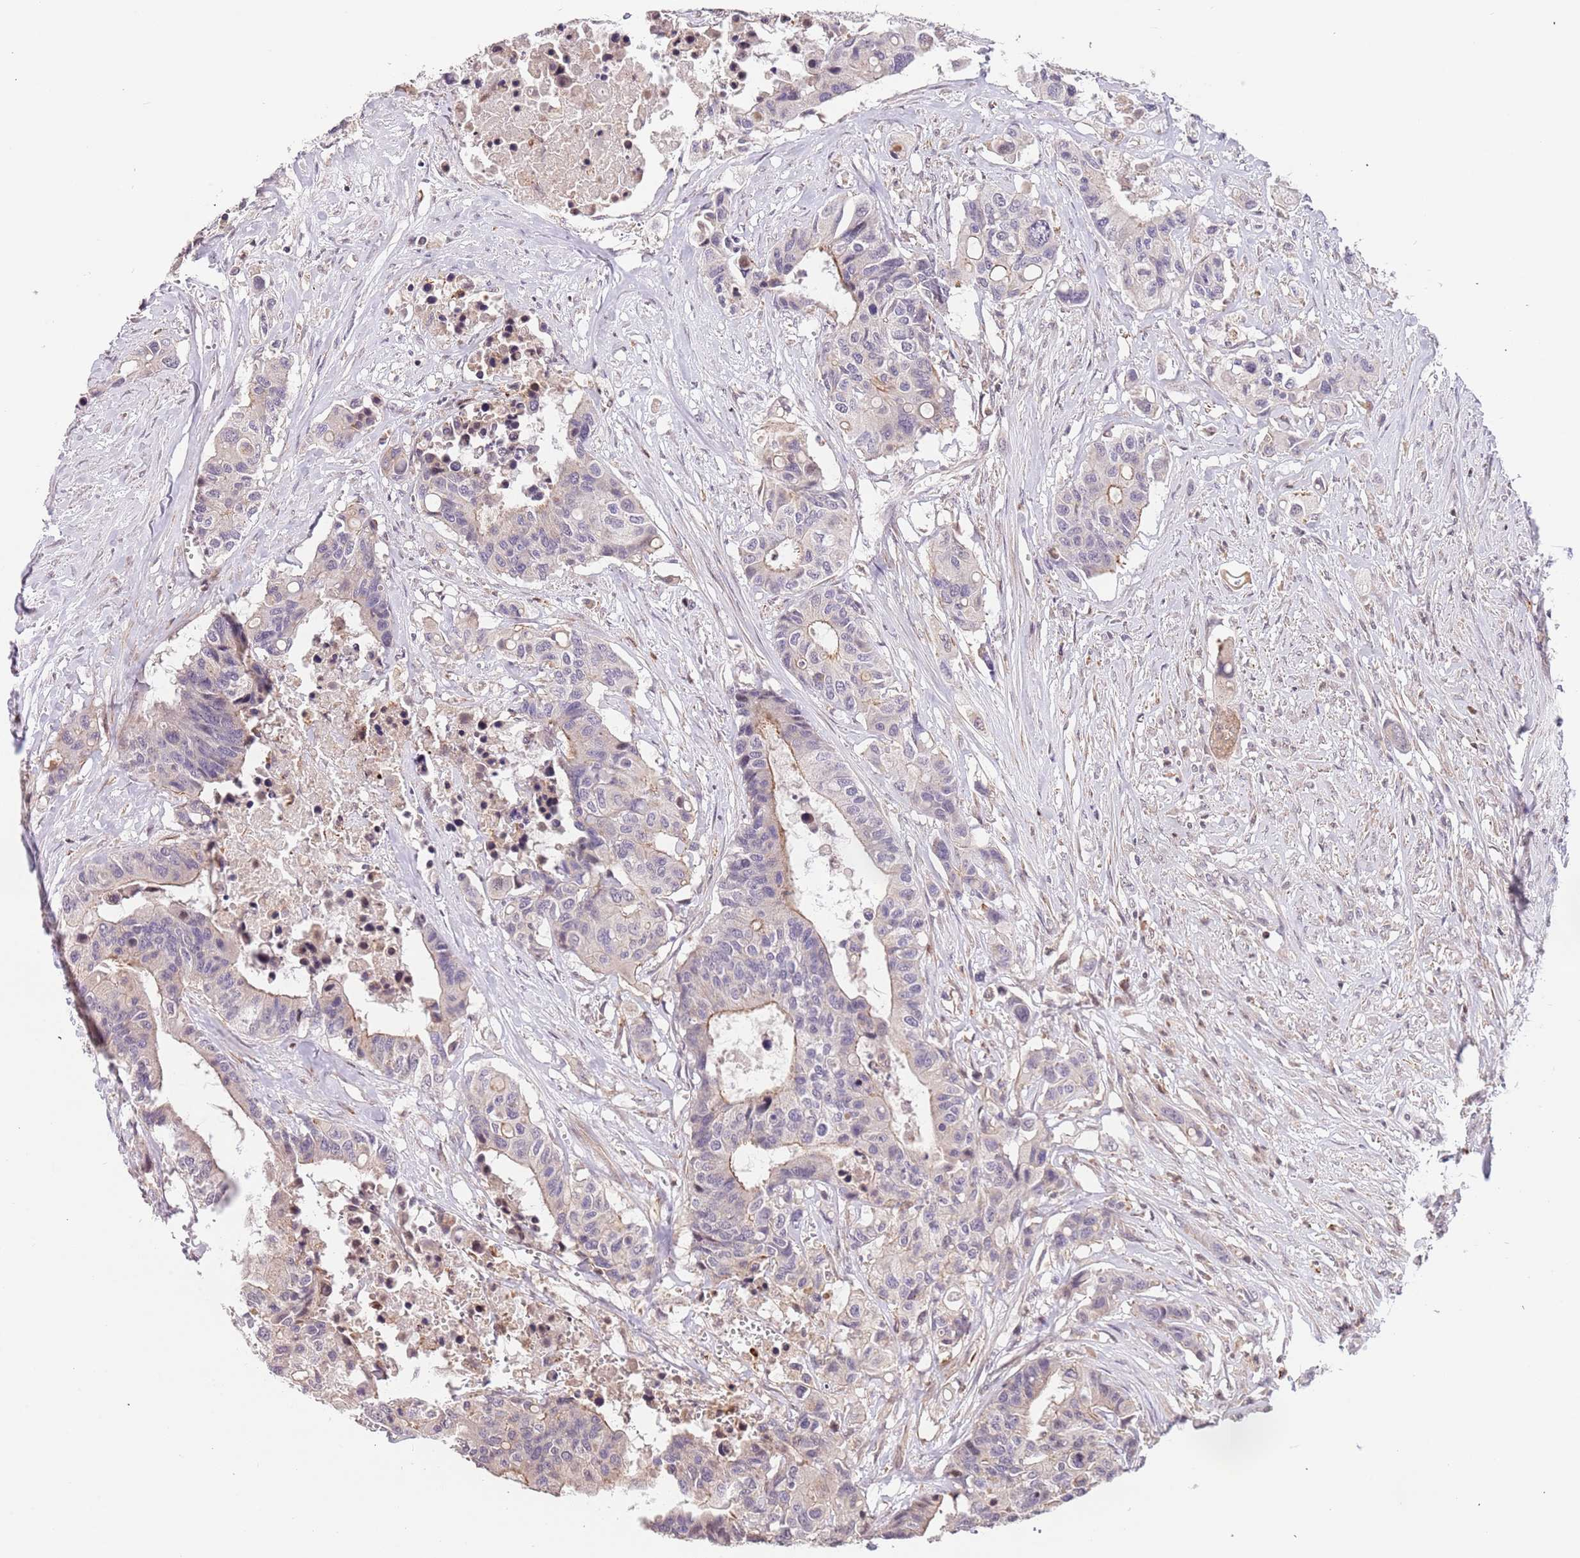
{"staining": {"intensity": "weak", "quantity": "<25%", "location": "cytoplasmic/membranous"}, "tissue": "colorectal cancer", "cell_type": "Tumor cells", "image_type": "cancer", "snomed": [{"axis": "morphology", "description": "Adenocarcinoma, NOS"}, {"axis": "topography", "description": "Colon"}], "caption": "Immunohistochemical staining of colorectal cancer displays no significant positivity in tumor cells.", "gene": "SLC16A4", "patient": {"sex": "male", "age": 77}}